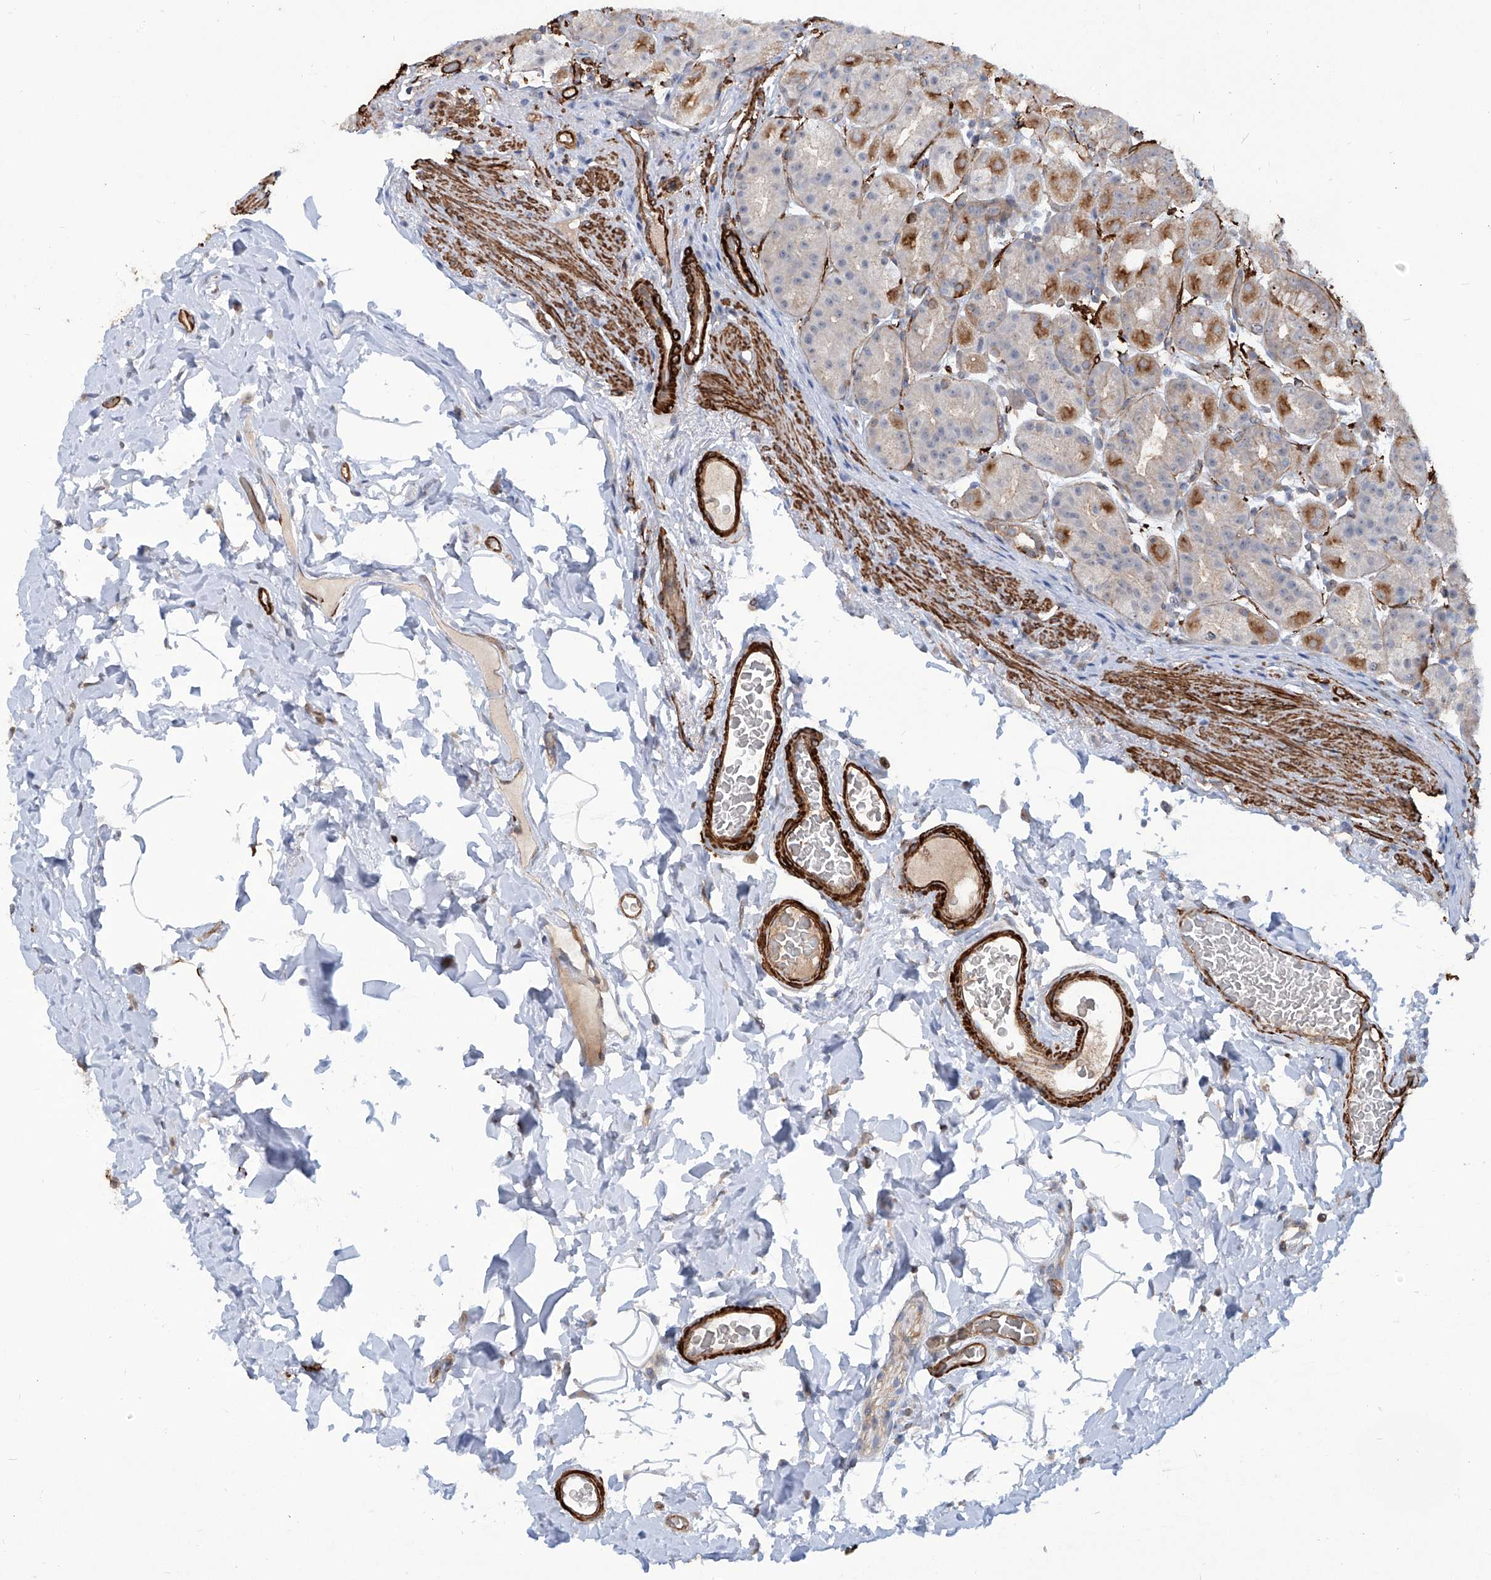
{"staining": {"intensity": "moderate", "quantity": ">75%", "location": "cytoplasmic/membranous"}, "tissue": "stomach", "cell_type": "Glandular cells", "image_type": "normal", "snomed": [{"axis": "morphology", "description": "Normal tissue, NOS"}, {"axis": "topography", "description": "Stomach, upper"}], "caption": "Glandular cells show medium levels of moderate cytoplasmic/membranous staining in about >75% of cells in unremarkable human stomach. The staining is performed using DAB brown chromogen to label protein expression. The nuclei are counter-stained blue using hematoxylin.", "gene": "ZNF490", "patient": {"sex": "male", "age": 68}}